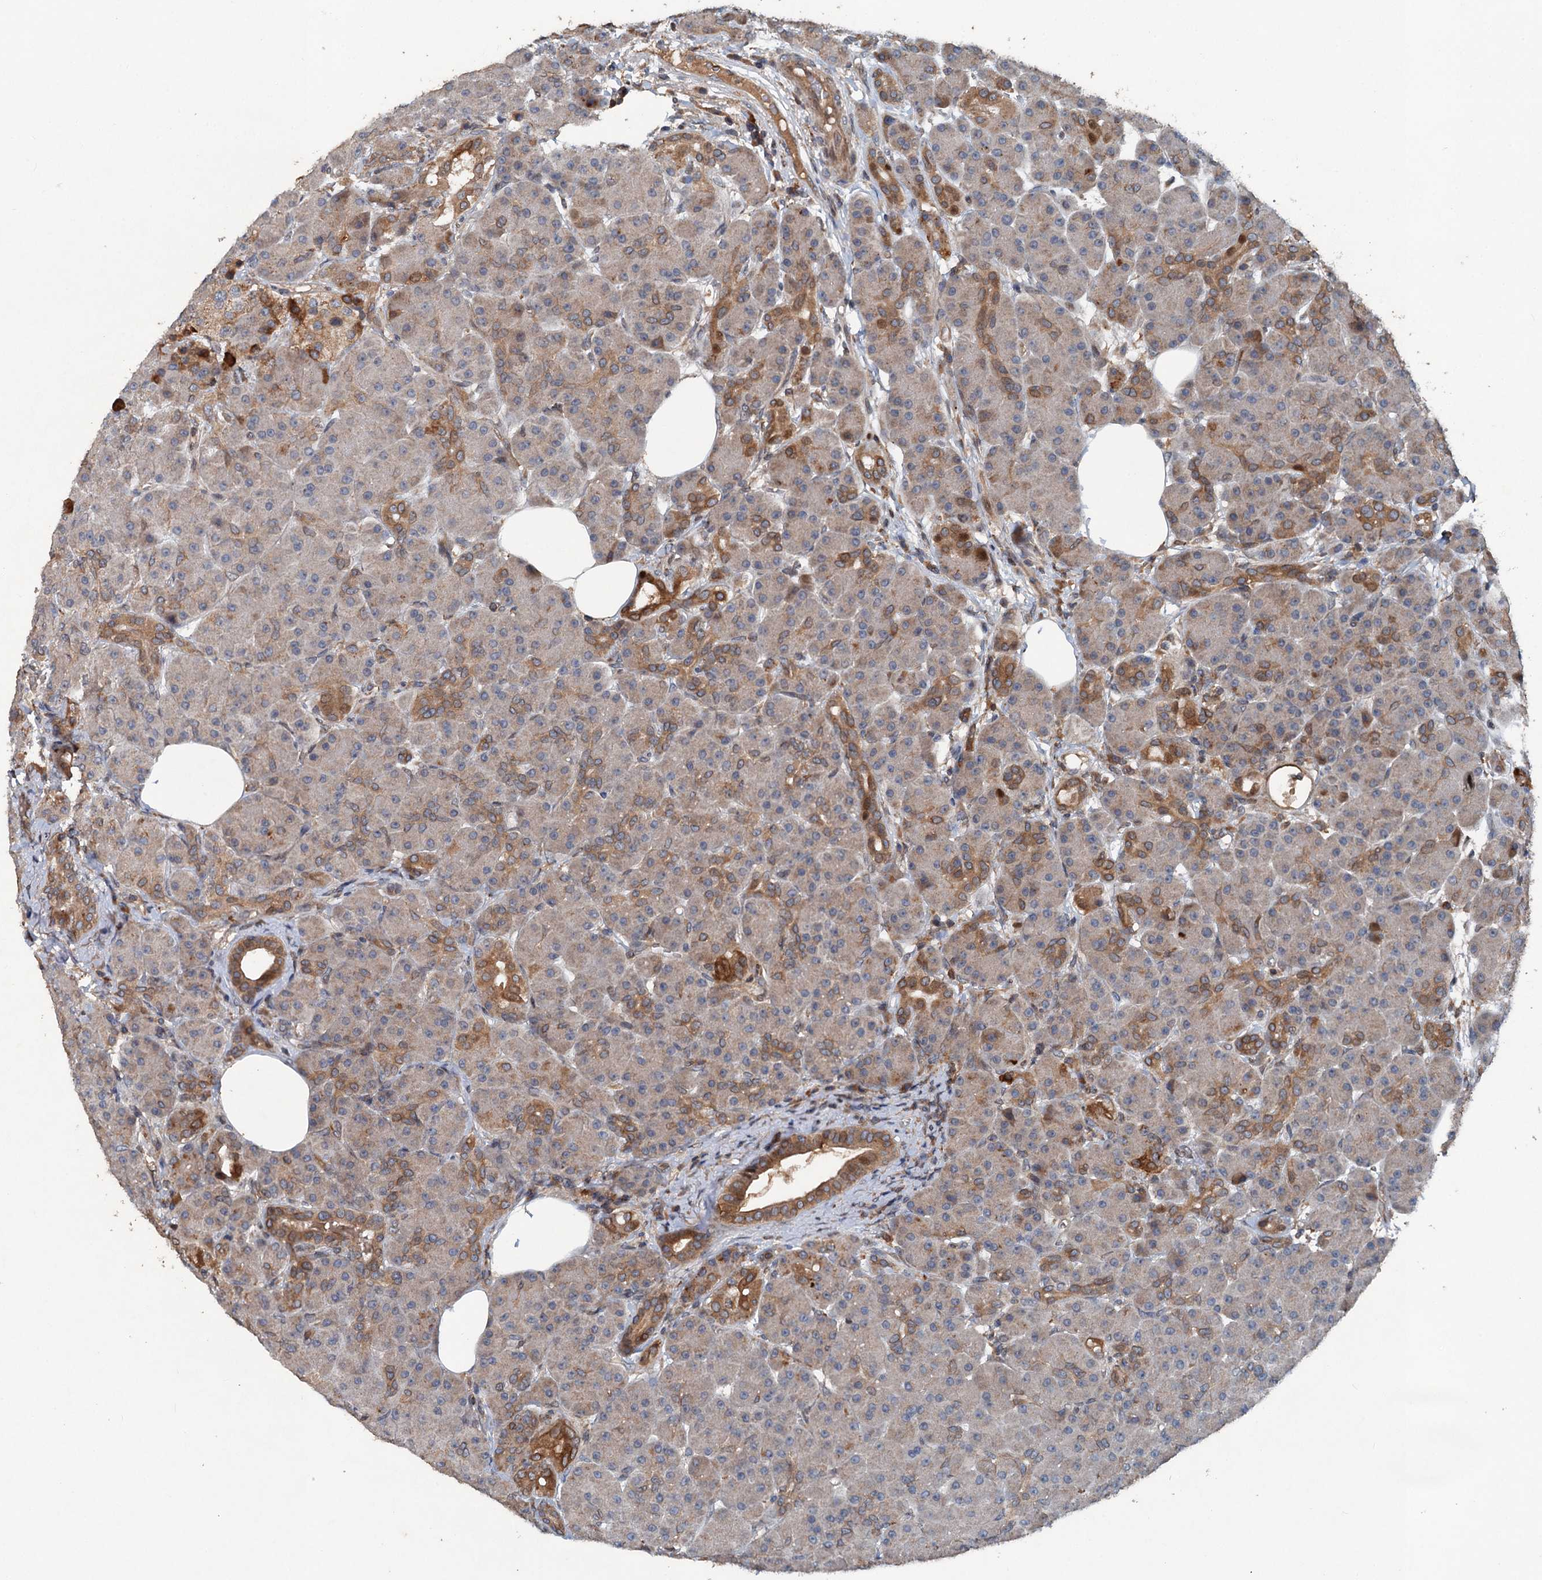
{"staining": {"intensity": "moderate", "quantity": "25%-75%", "location": "cytoplasmic/membranous"}, "tissue": "pancreas", "cell_type": "Exocrine glandular cells", "image_type": "normal", "snomed": [{"axis": "morphology", "description": "Normal tissue, NOS"}, {"axis": "topography", "description": "Pancreas"}], "caption": "Immunohistochemical staining of benign human pancreas reveals moderate cytoplasmic/membranous protein expression in about 25%-75% of exocrine glandular cells.", "gene": "TAPBPL", "patient": {"sex": "male", "age": 63}}